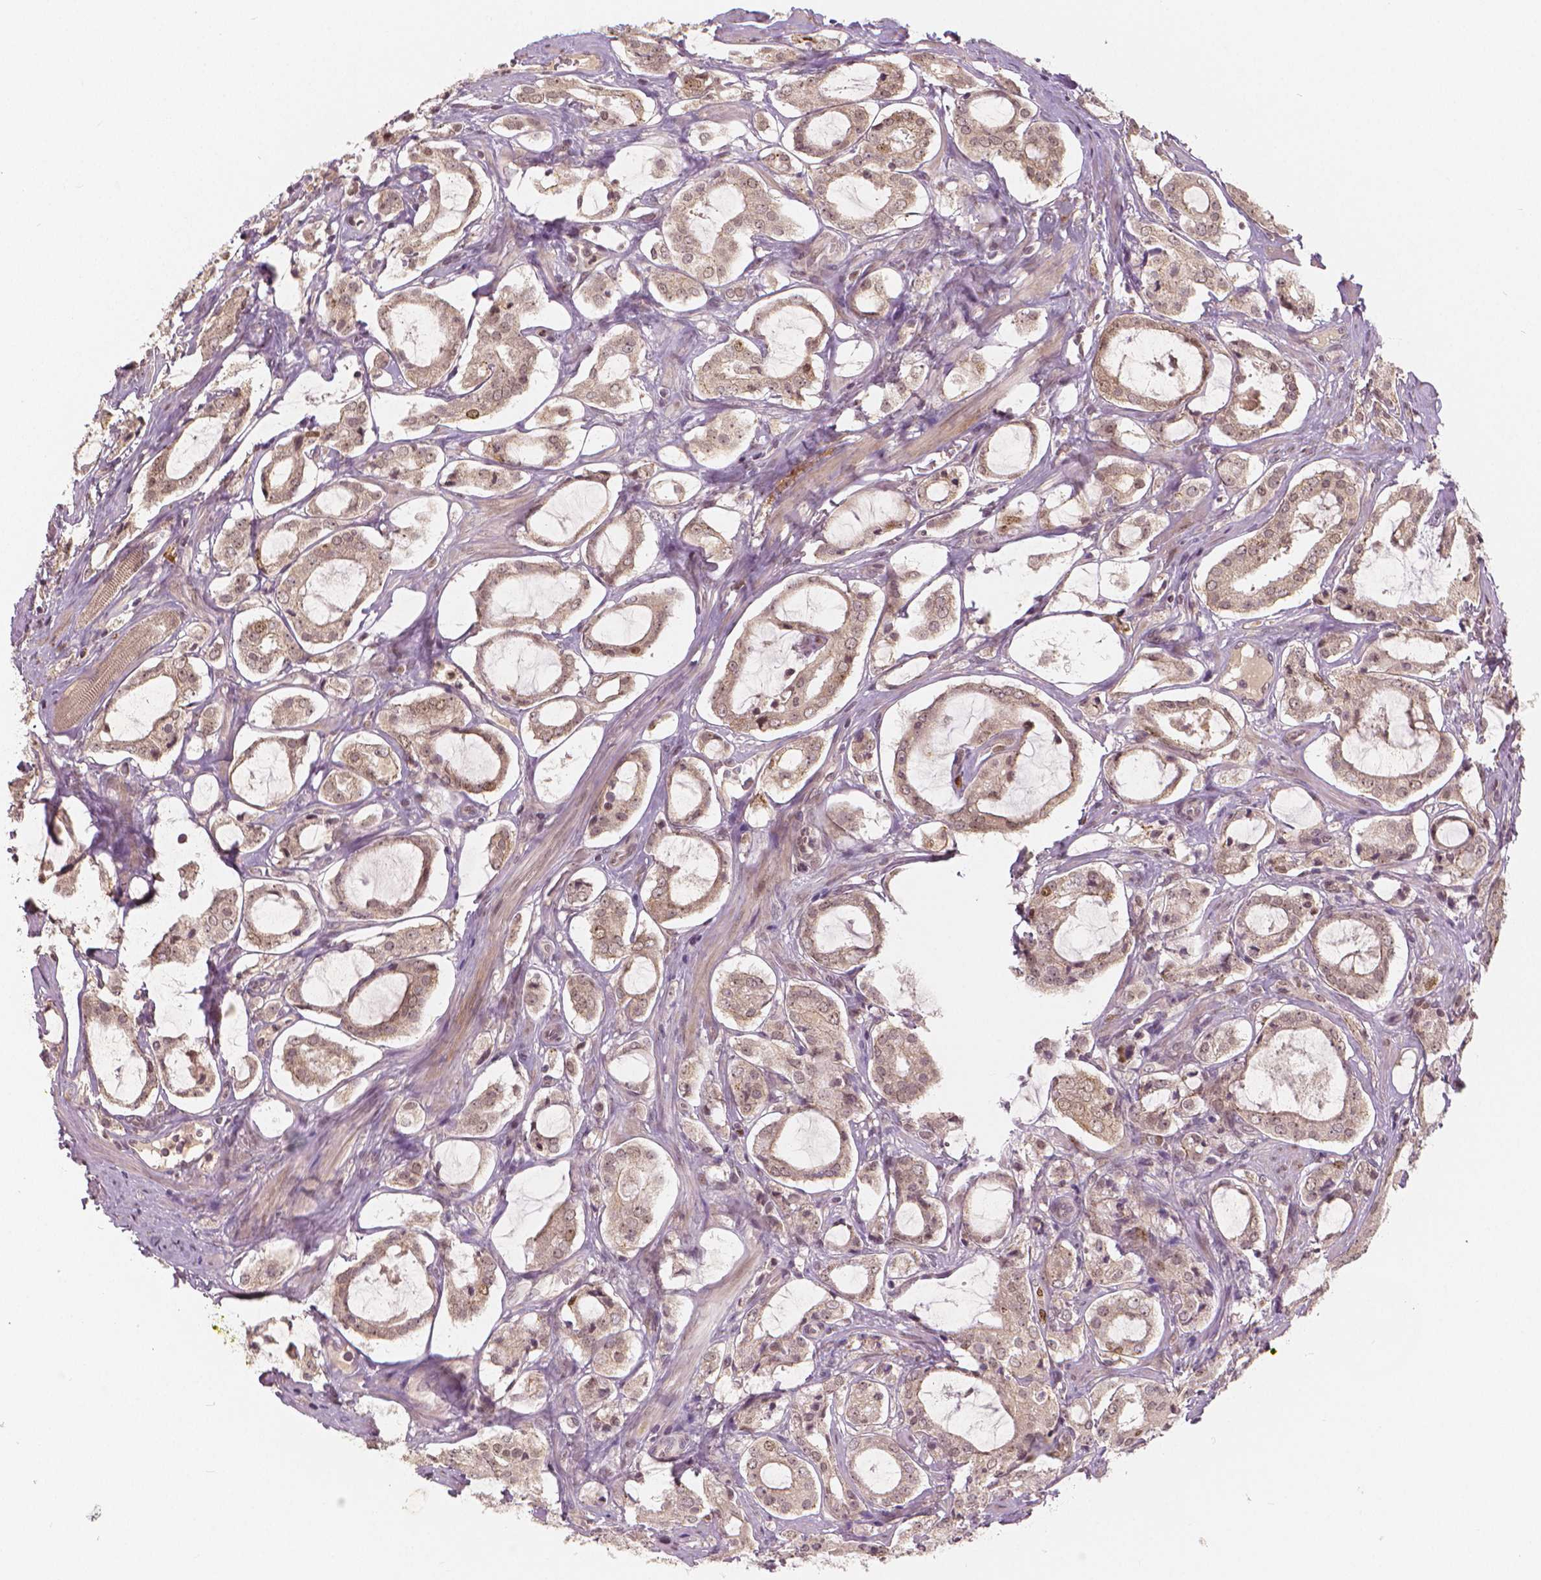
{"staining": {"intensity": "moderate", "quantity": "<25%", "location": "nuclear"}, "tissue": "prostate cancer", "cell_type": "Tumor cells", "image_type": "cancer", "snomed": [{"axis": "morphology", "description": "Adenocarcinoma, NOS"}, {"axis": "topography", "description": "Prostate"}], "caption": "Adenocarcinoma (prostate) stained with IHC exhibits moderate nuclear expression in approximately <25% of tumor cells. Nuclei are stained in blue.", "gene": "NSD2", "patient": {"sex": "male", "age": 66}}